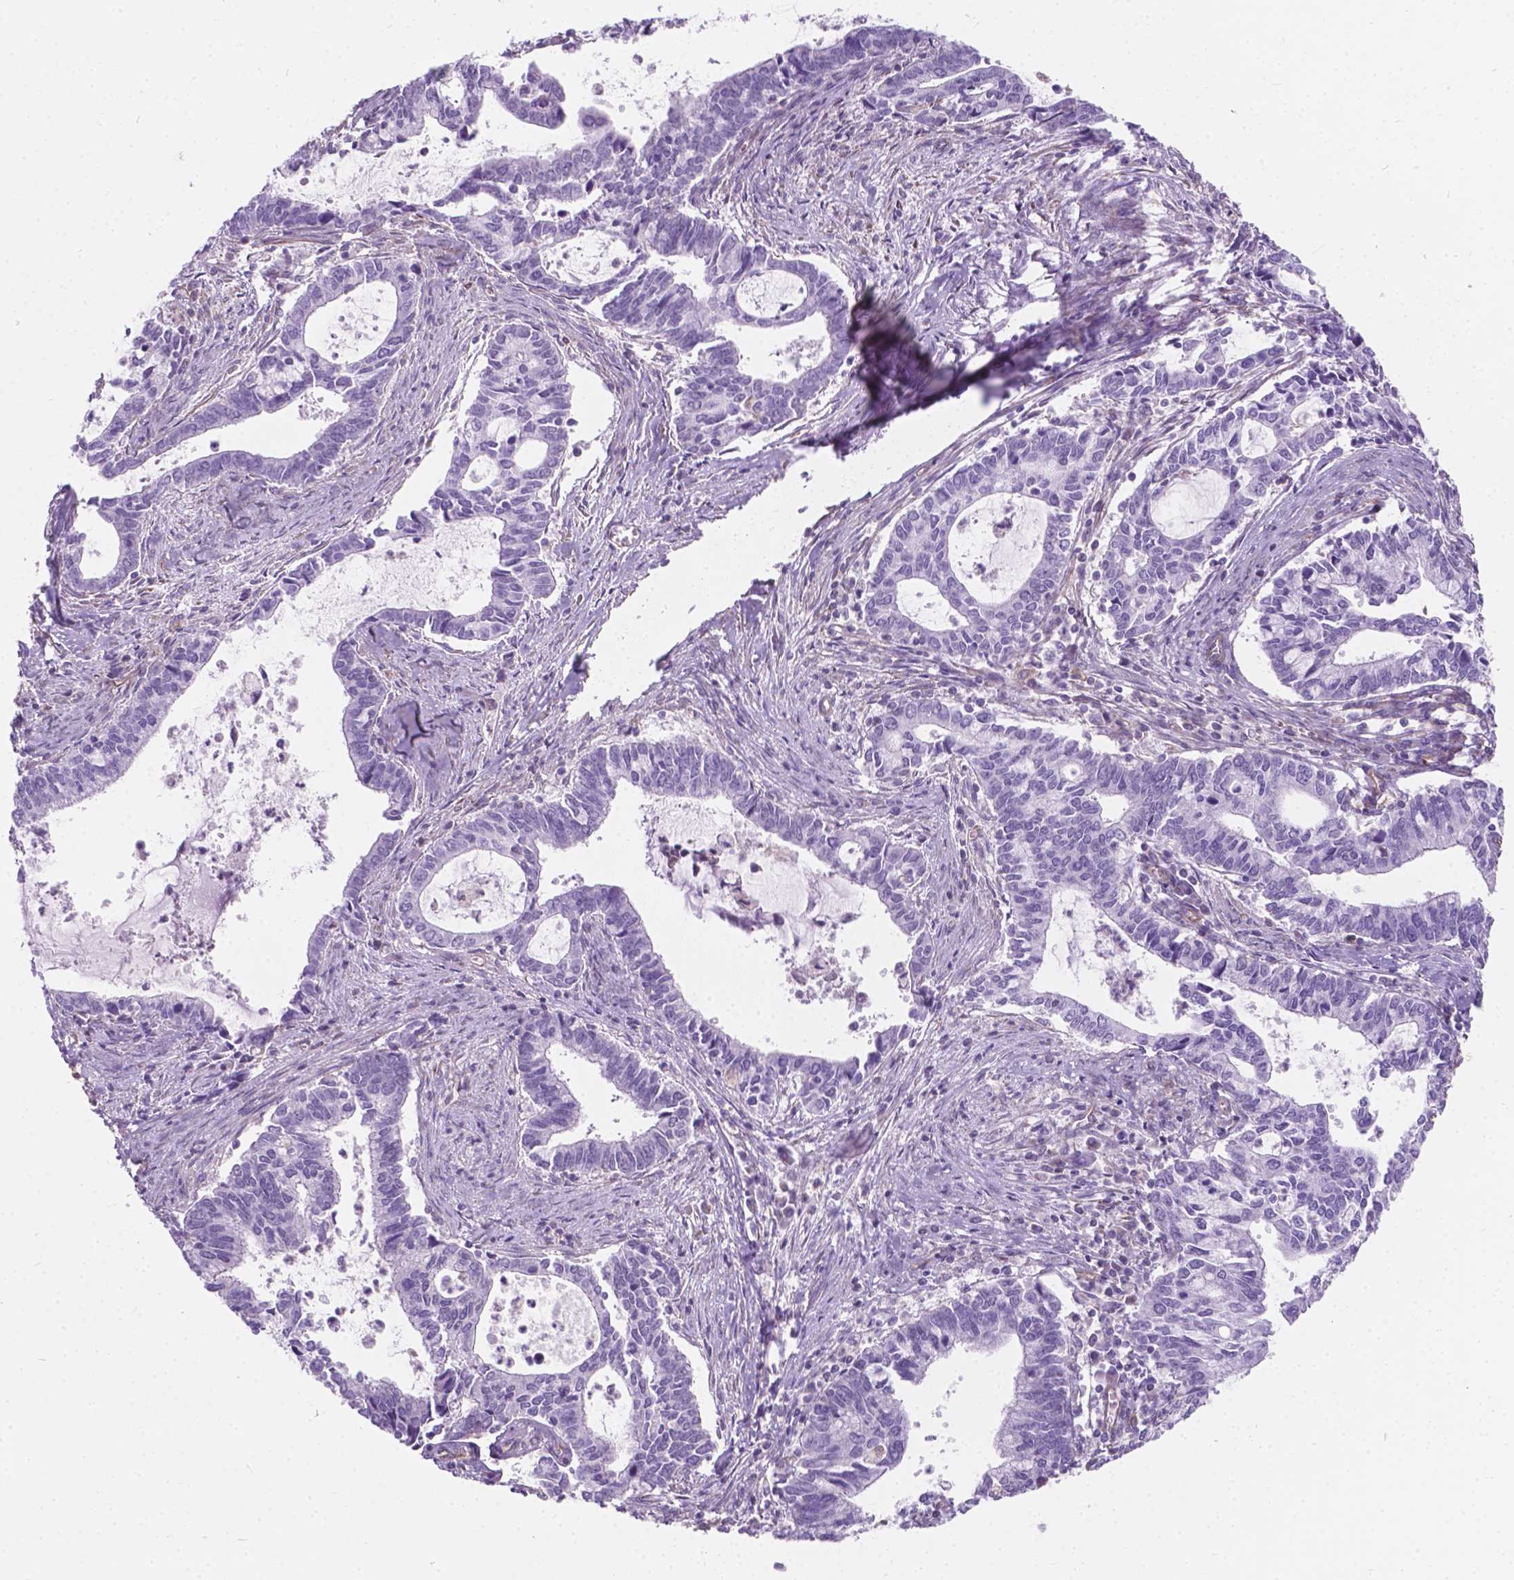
{"staining": {"intensity": "negative", "quantity": "none", "location": "none"}, "tissue": "cervical cancer", "cell_type": "Tumor cells", "image_type": "cancer", "snomed": [{"axis": "morphology", "description": "Adenocarcinoma, NOS"}, {"axis": "topography", "description": "Cervix"}], "caption": "Cervical cancer stained for a protein using immunohistochemistry exhibits no expression tumor cells.", "gene": "AMOT", "patient": {"sex": "female", "age": 42}}